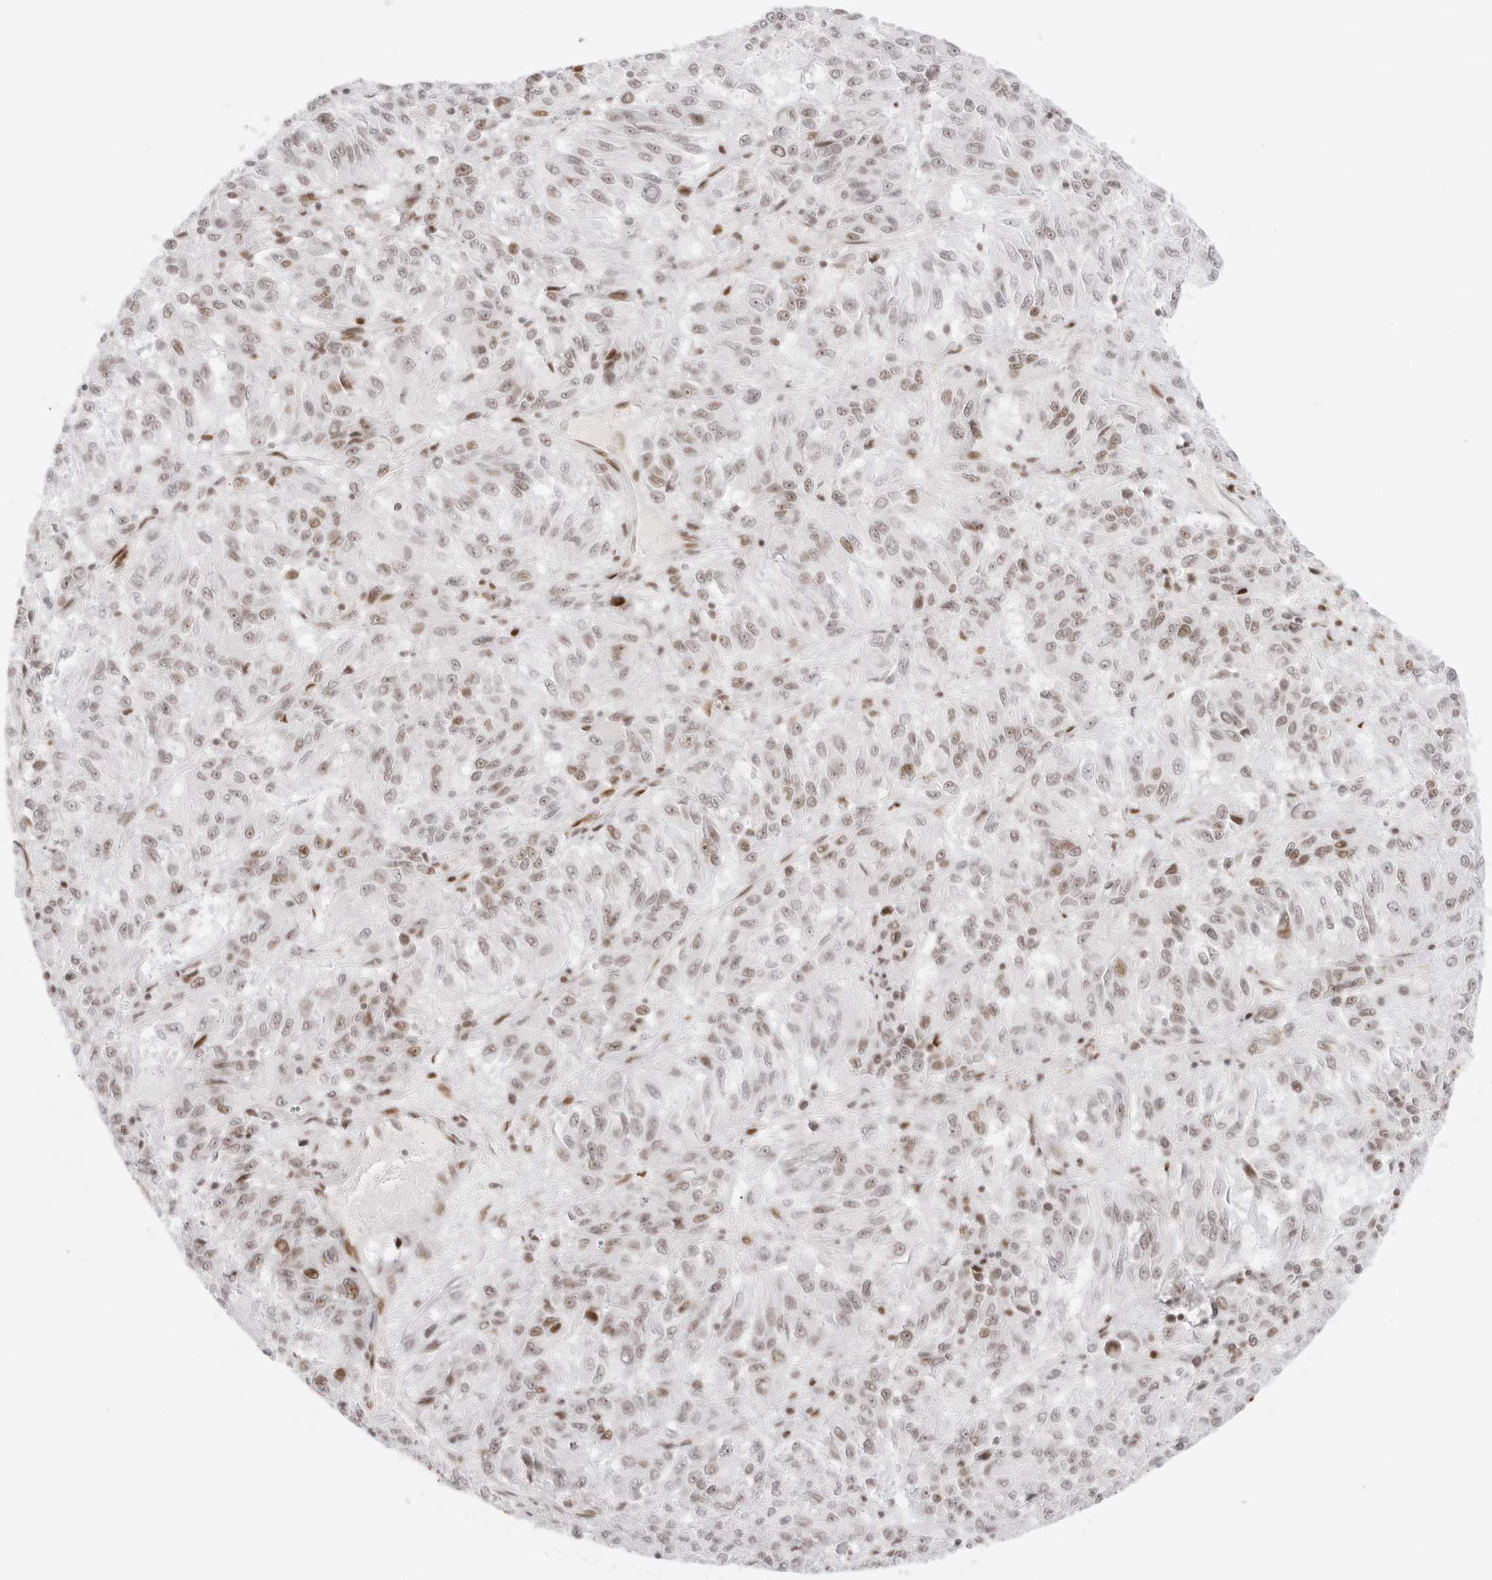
{"staining": {"intensity": "moderate", "quantity": "<25%", "location": "nuclear"}, "tissue": "melanoma", "cell_type": "Tumor cells", "image_type": "cancer", "snomed": [{"axis": "morphology", "description": "Malignant melanoma, Metastatic site"}, {"axis": "topography", "description": "Lung"}], "caption": "Tumor cells reveal low levels of moderate nuclear staining in about <25% of cells in melanoma. (Brightfield microscopy of DAB IHC at high magnification).", "gene": "RCC1", "patient": {"sex": "male", "age": 64}}